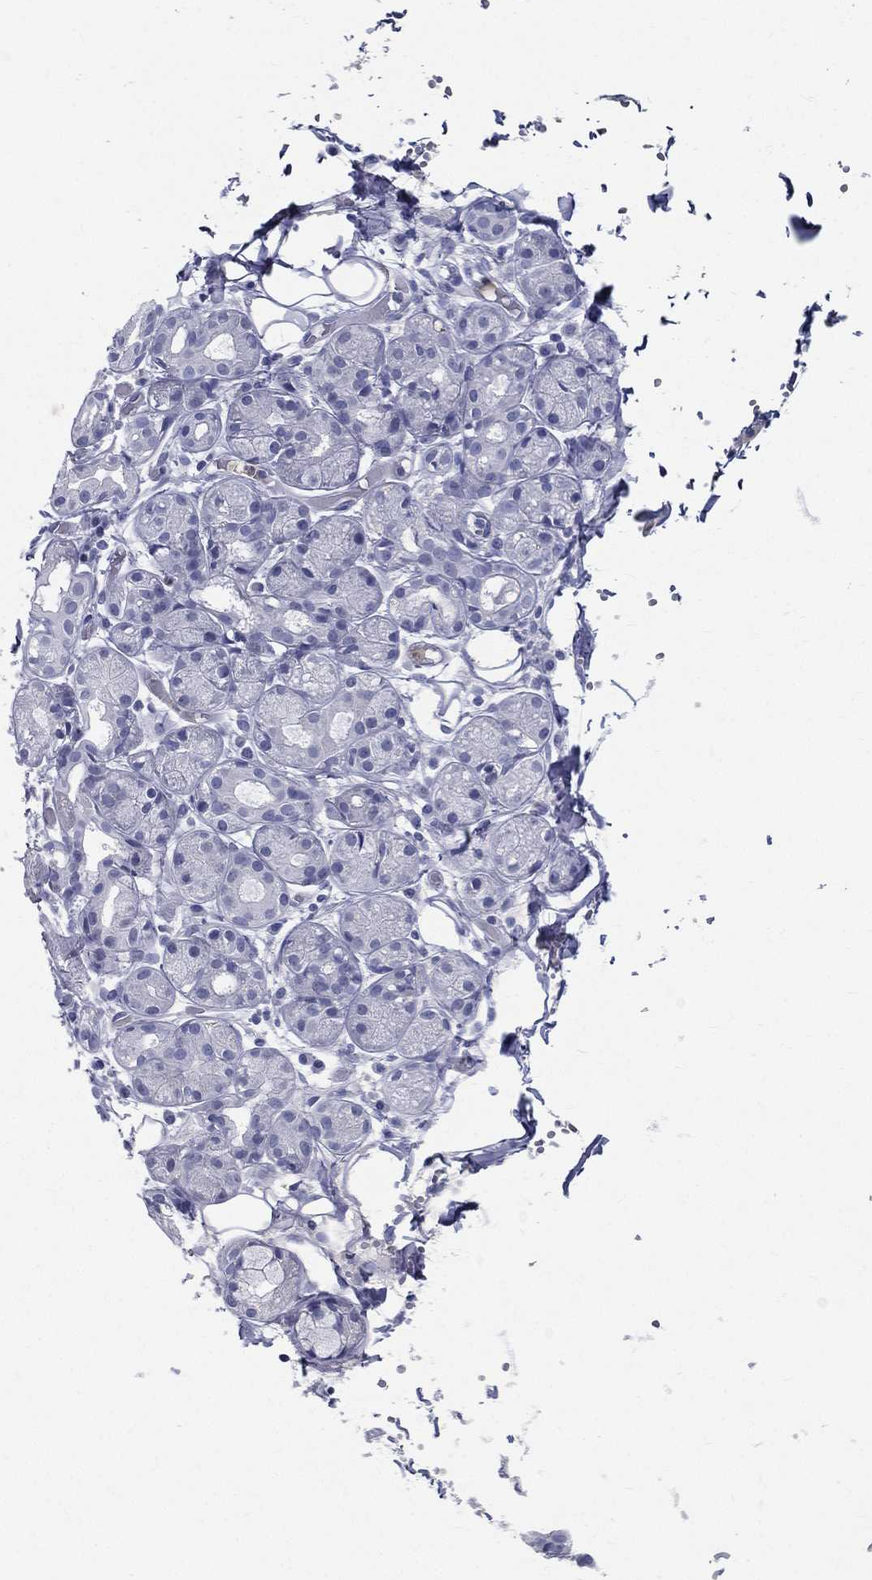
{"staining": {"intensity": "negative", "quantity": "none", "location": "none"}, "tissue": "salivary gland", "cell_type": "Glandular cells", "image_type": "normal", "snomed": [{"axis": "morphology", "description": "Normal tissue, NOS"}, {"axis": "topography", "description": "Salivary gland"}, {"axis": "topography", "description": "Peripheral nerve tissue"}], "caption": "Glandular cells show no significant protein positivity in normal salivary gland. (Immunohistochemistry, brightfield microscopy, high magnification).", "gene": "DEFB121", "patient": {"sex": "male", "age": 71}}